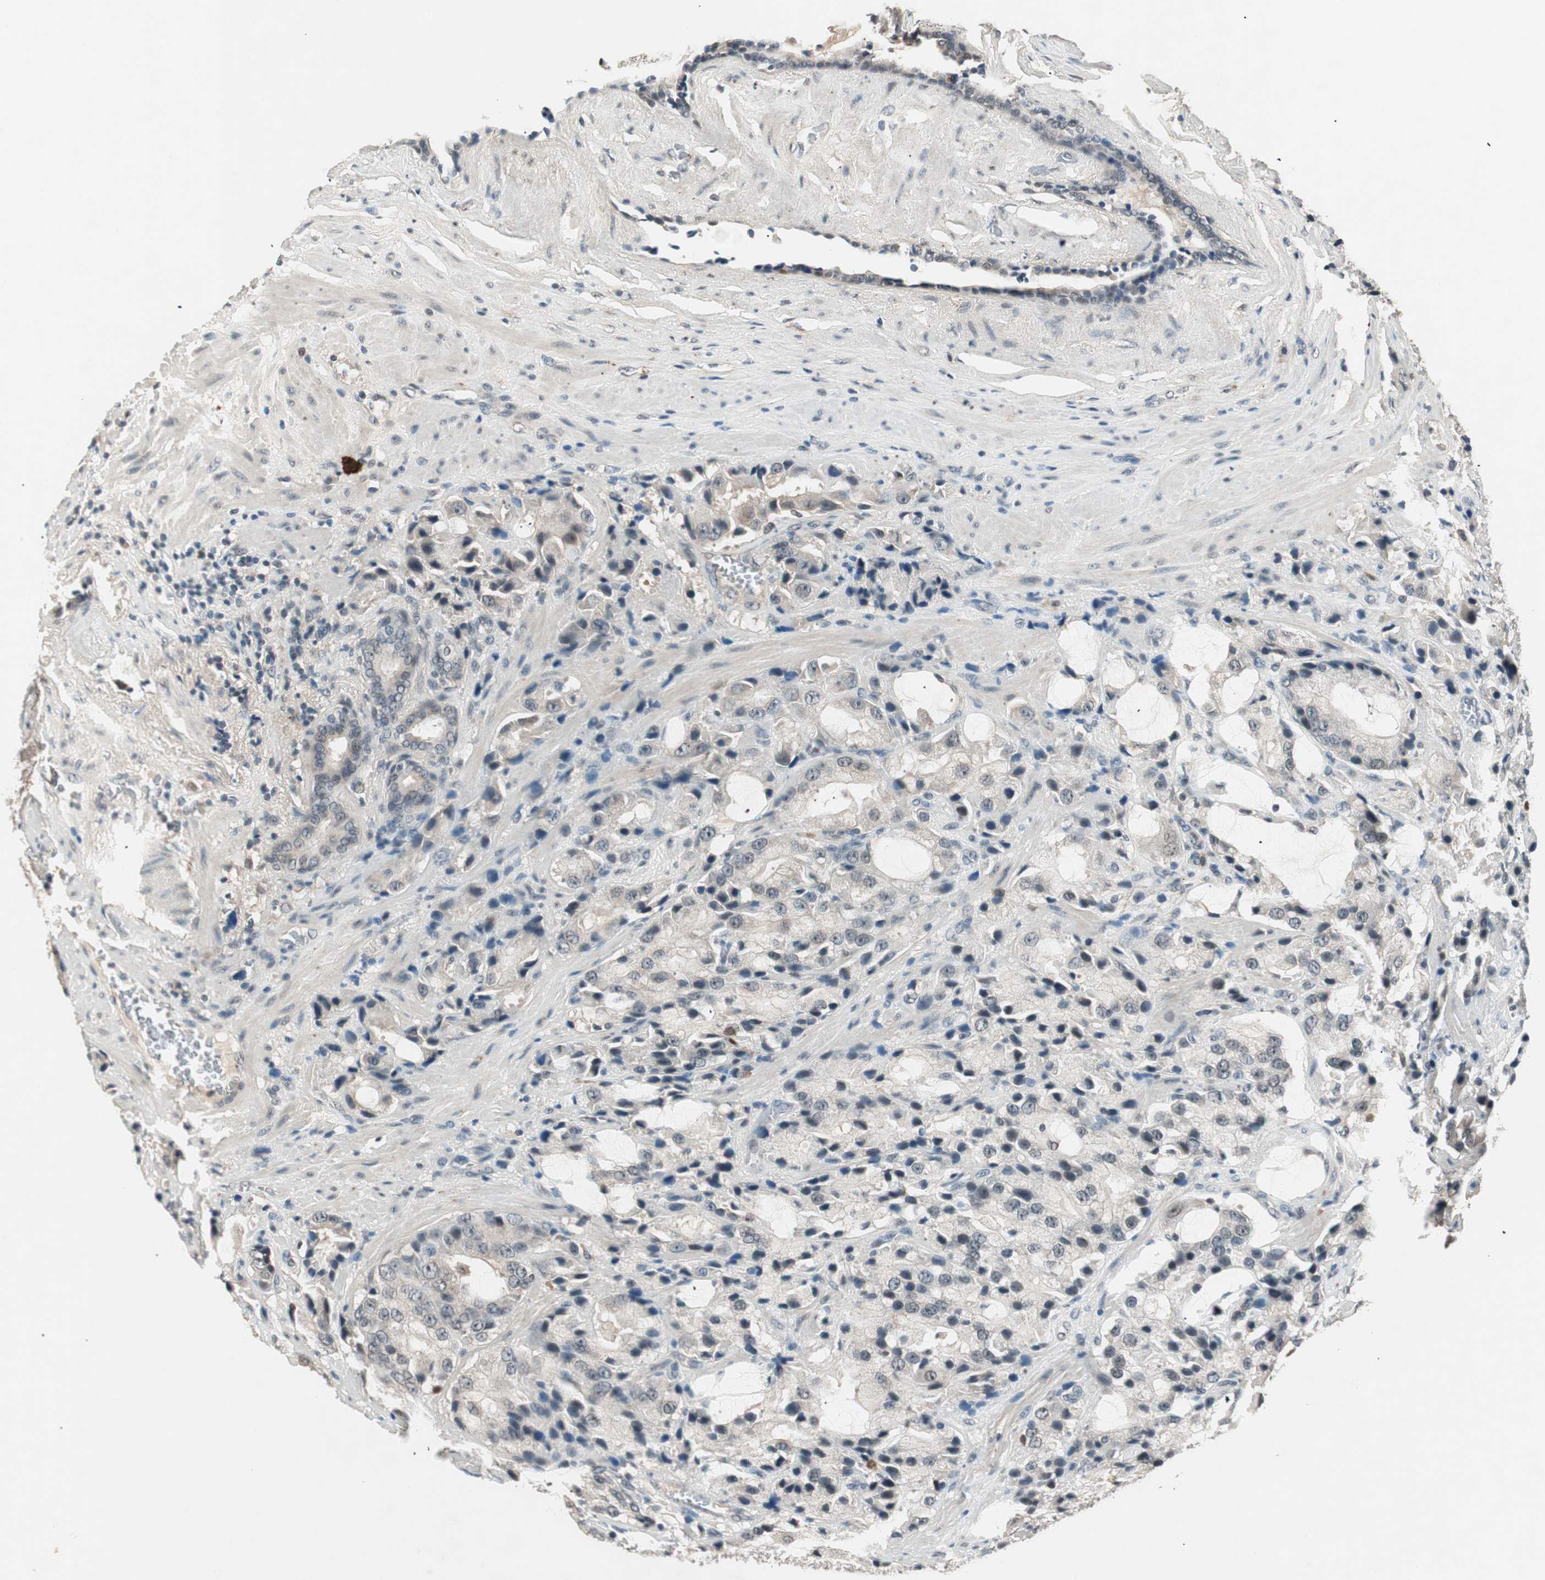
{"staining": {"intensity": "weak", "quantity": "<25%", "location": "nuclear"}, "tissue": "prostate cancer", "cell_type": "Tumor cells", "image_type": "cancer", "snomed": [{"axis": "morphology", "description": "Adenocarcinoma, High grade"}, {"axis": "topography", "description": "Prostate"}], "caption": "IHC of human prostate high-grade adenocarcinoma exhibits no expression in tumor cells.", "gene": "NFRKB", "patient": {"sex": "male", "age": 70}}